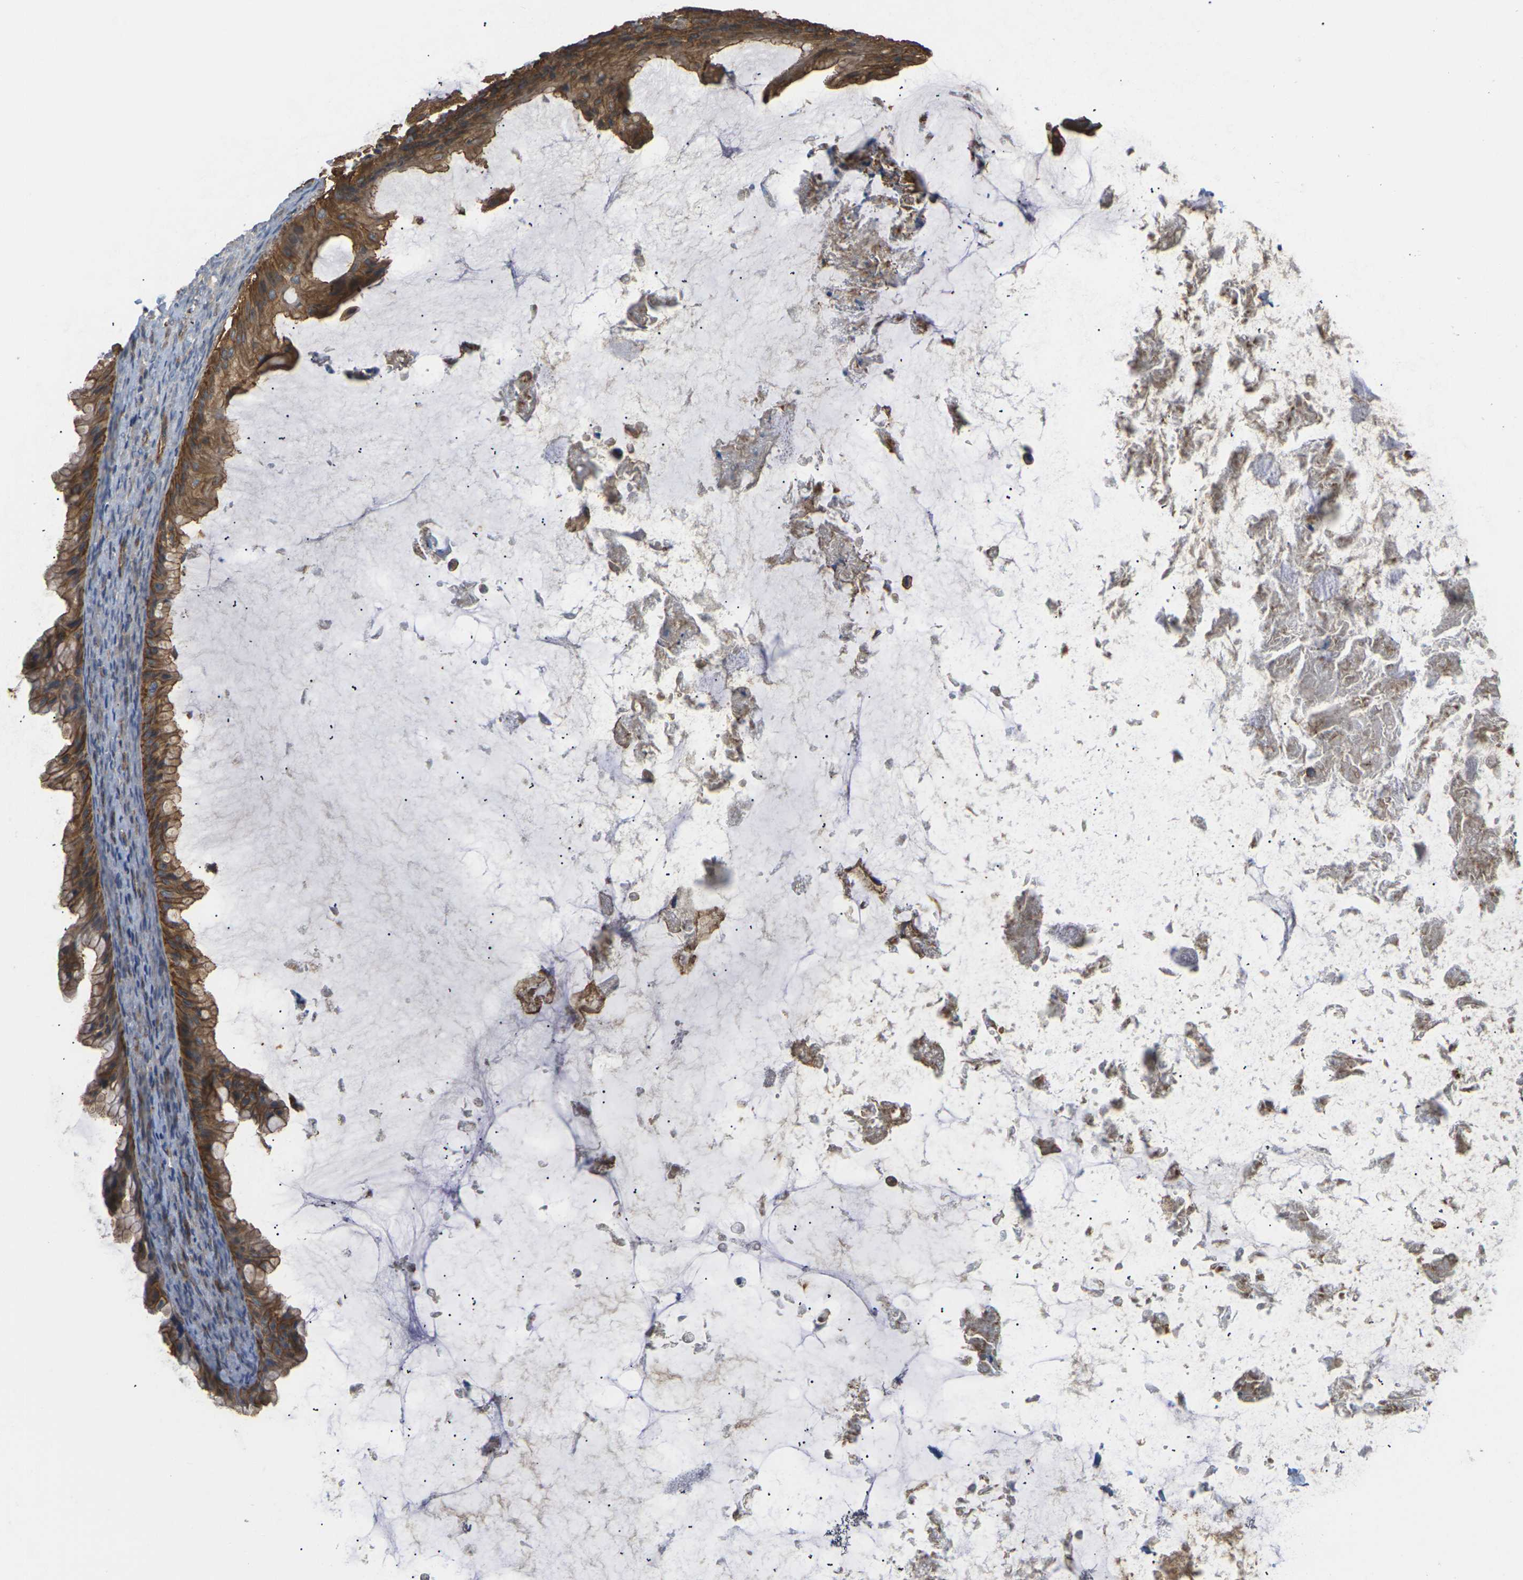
{"staining": {"intensity": "strong", "quantity": ">75%", "location": "cytoplasmic/membranous"}, "tissue": "ovarian cancer", "cell_type": "Tumor cells", "image_type": "cancer", "snomed": [{"axis": "morphology", "description": "Cystadenocarcinoma, mucinous, NOS"}, {"axis": "topography", "description": "Ovary"}], "caption": "Ovarian mucinous cystadenocarcinoma tissue reveals strong cytoplasmic/membranous staining in about >75% of tumor cells, visualized by immunohistochemistry.", "gene": "IQGAP1", "patient": {"sex": "female", "age": 61}}